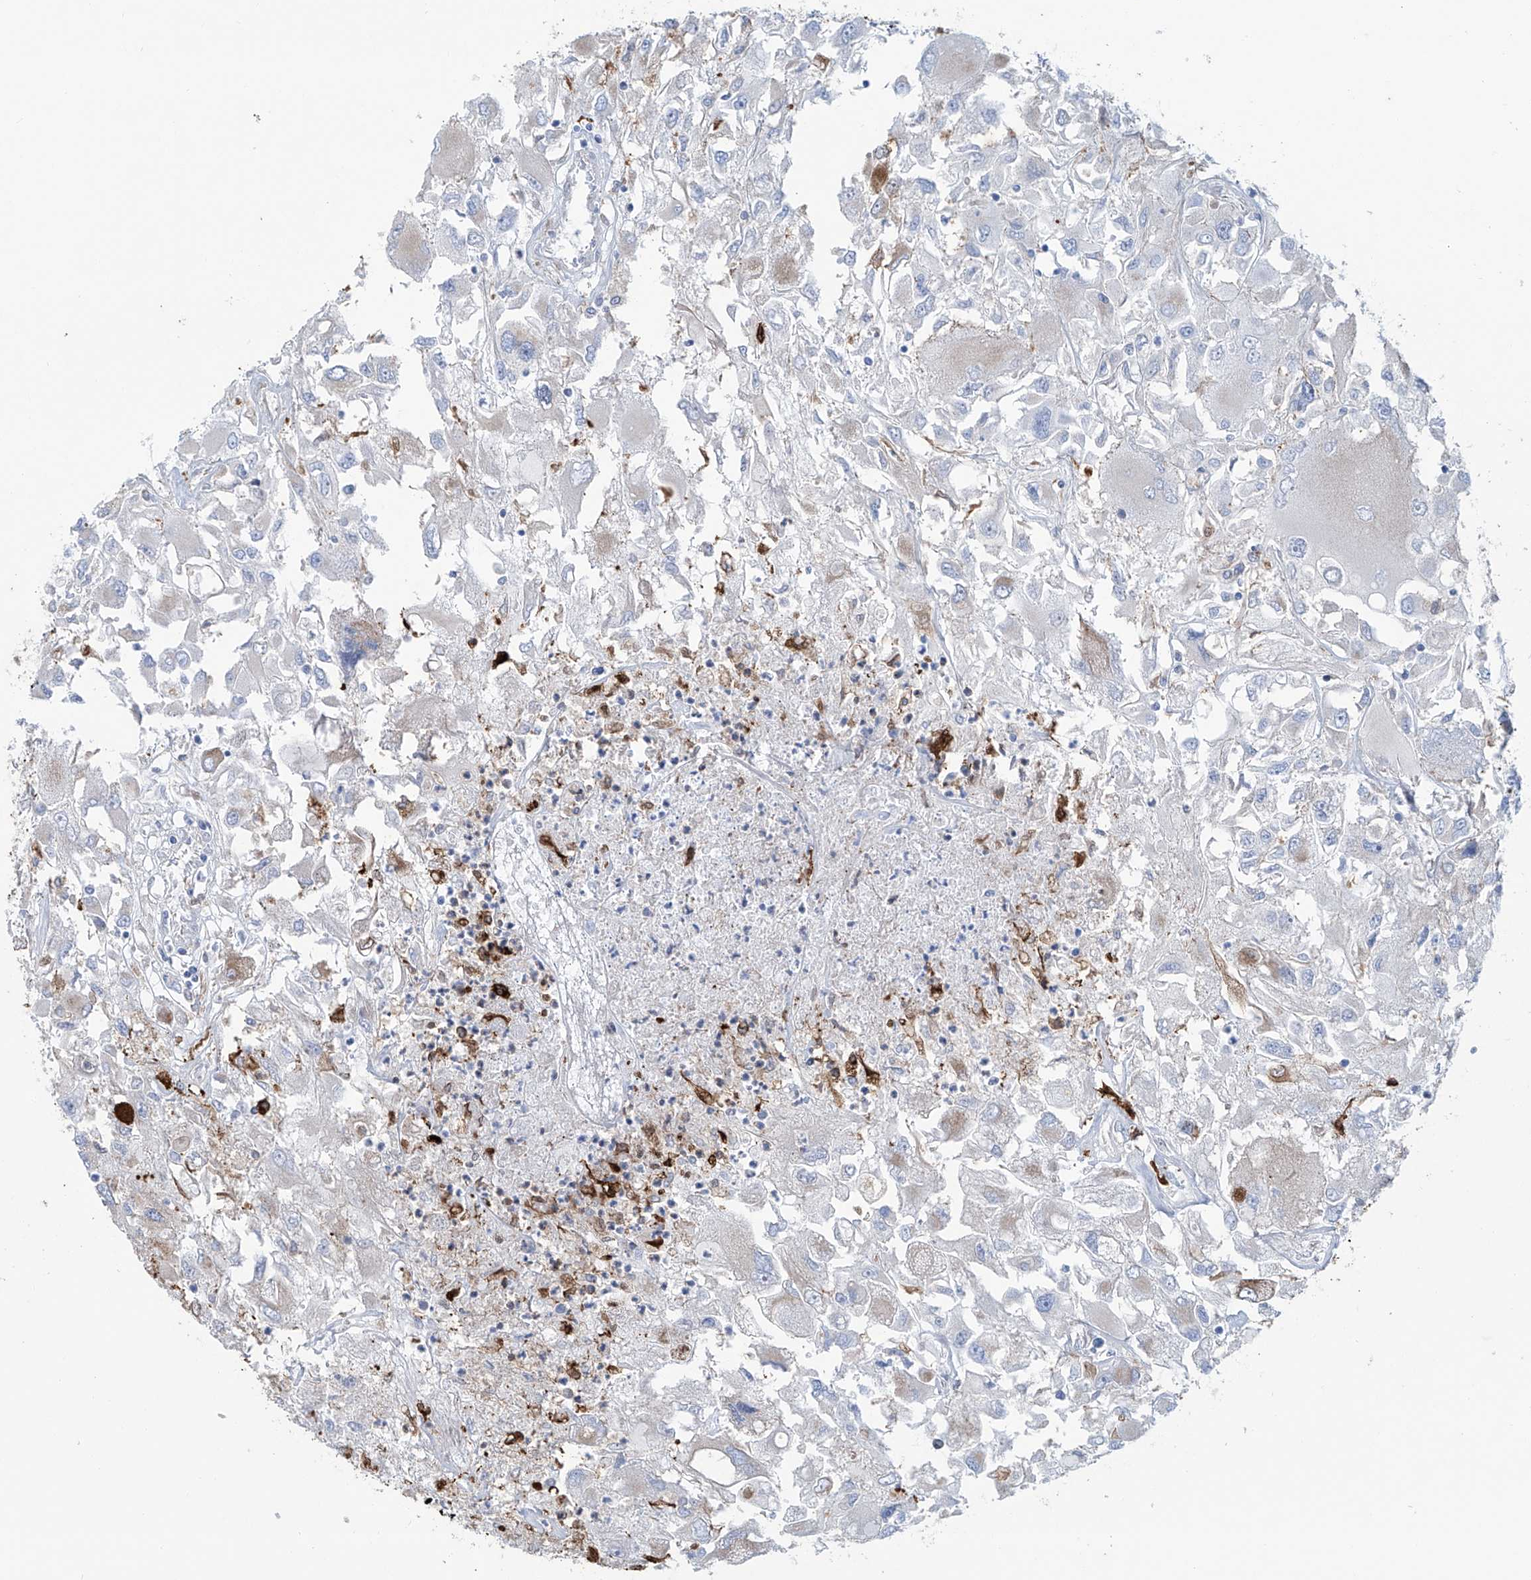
{"staining": {"intensity": "negative", "quantity": "none", "location": "none"}, "tissue": "renal cancer", "cell_type": "Tumor cells", "image_type": "cancer", "snomed": [{"axis": "morphology", "description": "Adenocarcinoma, NOS"}, {"axis": "topography", "description": "Kidney"}], "caption": "Tumor cells show no significant protein expression in adenocarcinoma (renal). (Brightfield microscopy of DAB immunohistochemistry (IHC) at high magnification).", "gene": "ALDH6A1", "patient": {"sex": "female", "age": 52}}